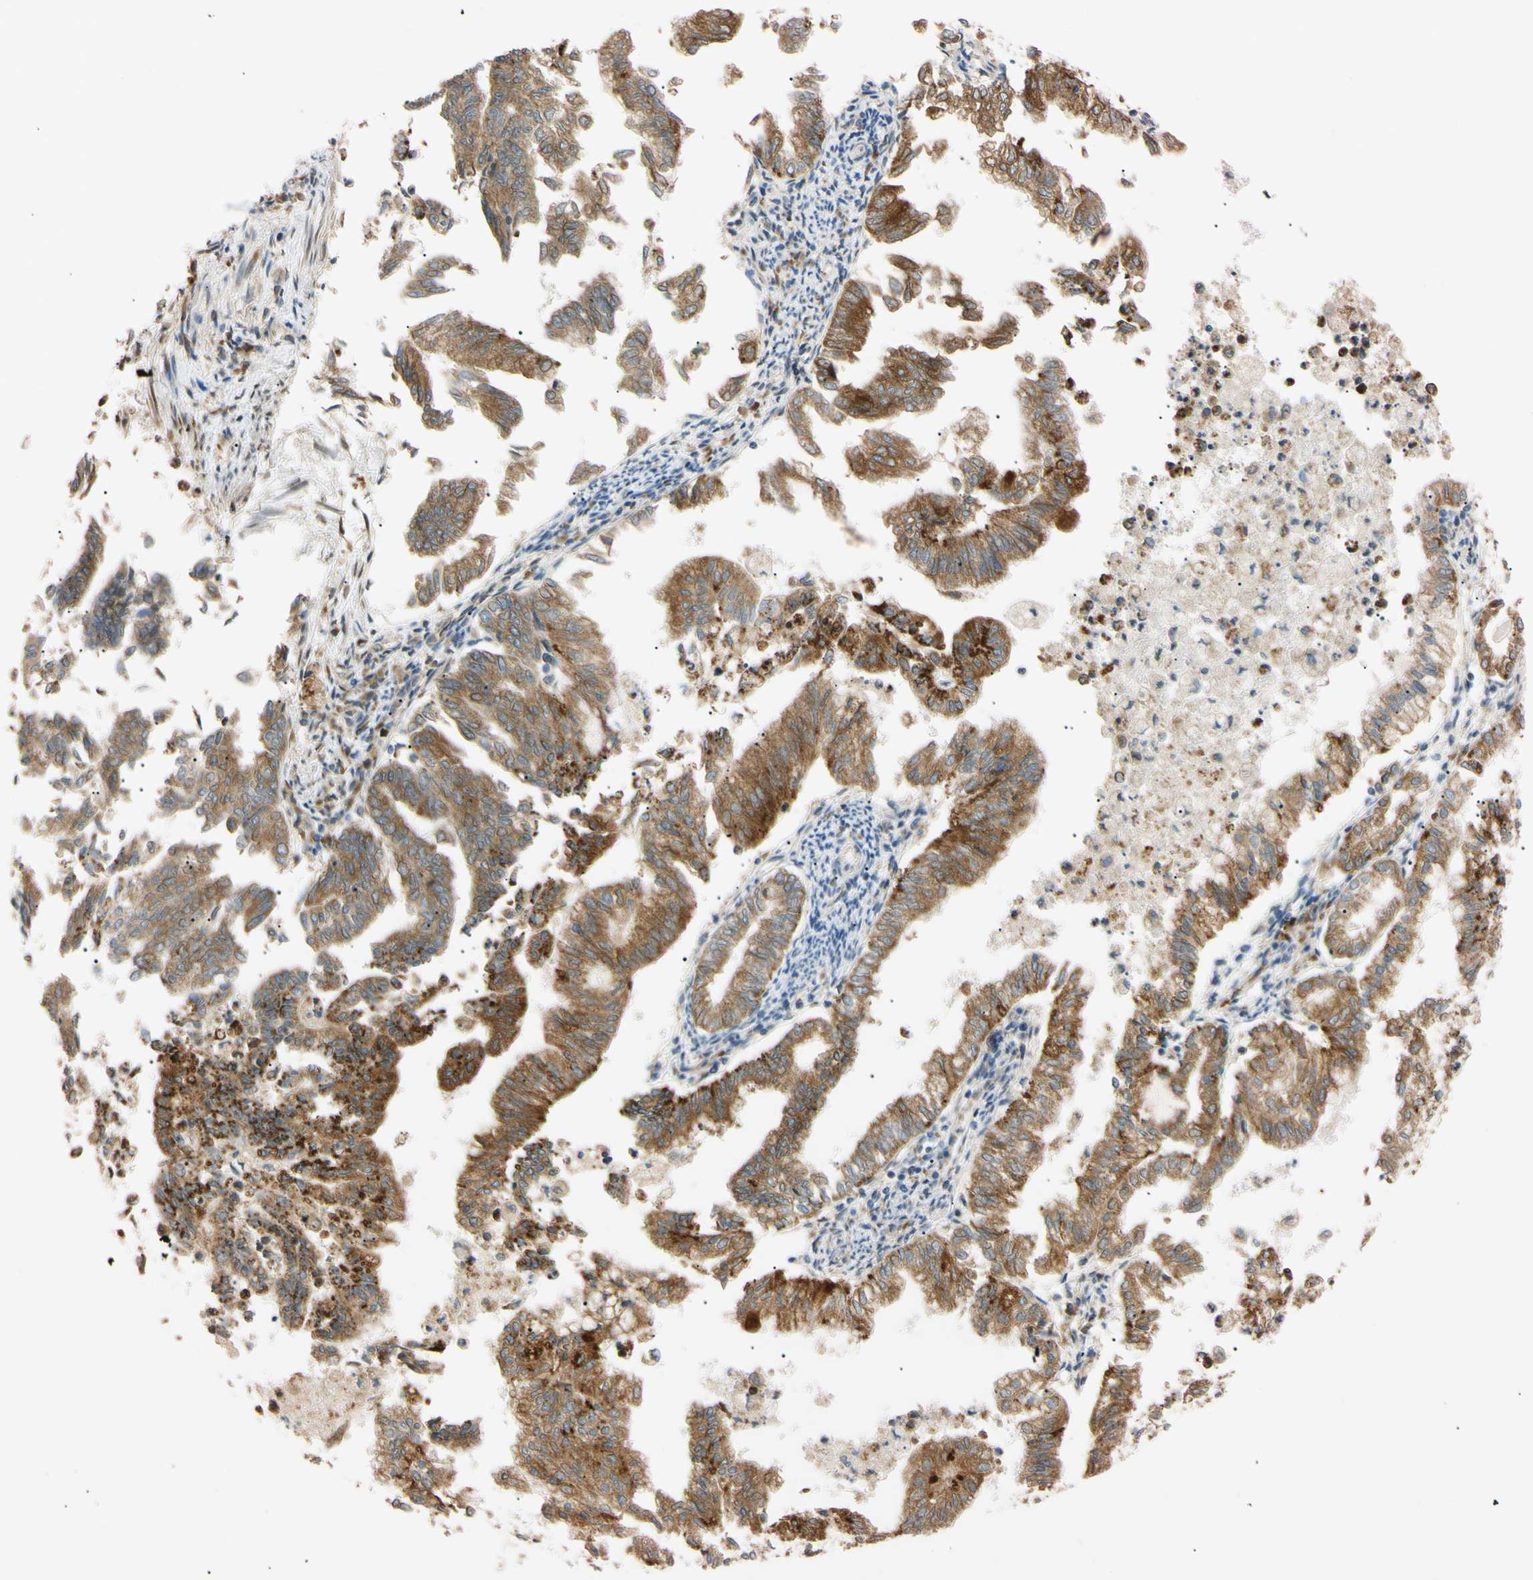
{"staining": {"intensity": "moderate", "quantity": ">75%", "location": "cytoplasmic/membranous"}, "tissue": "endometrial cancer", "cell_type": "Tumor cells", "image_type": "cancer", "snomed": [{"axis": "morphology", "description": "Necrosis, NOS"}, {"axis": "morphology", "description": "Adenocarcinoma, NOS"}, {"axis": "topography", "description": "Endometrium"}], "caption": "IHC micrograph of neoplastic tissue: adenocarcinoma (endometrial) stained using immunohistochemistry (IHC) shows medium levels of moderate protein expression localized specifically in the cytoplasmic/membranous of tumor cells, appearing as a cytoplasmic/membranous brown color.", "gene": "IER3IP1", "patient": {"sex": "female", "age": 79}}